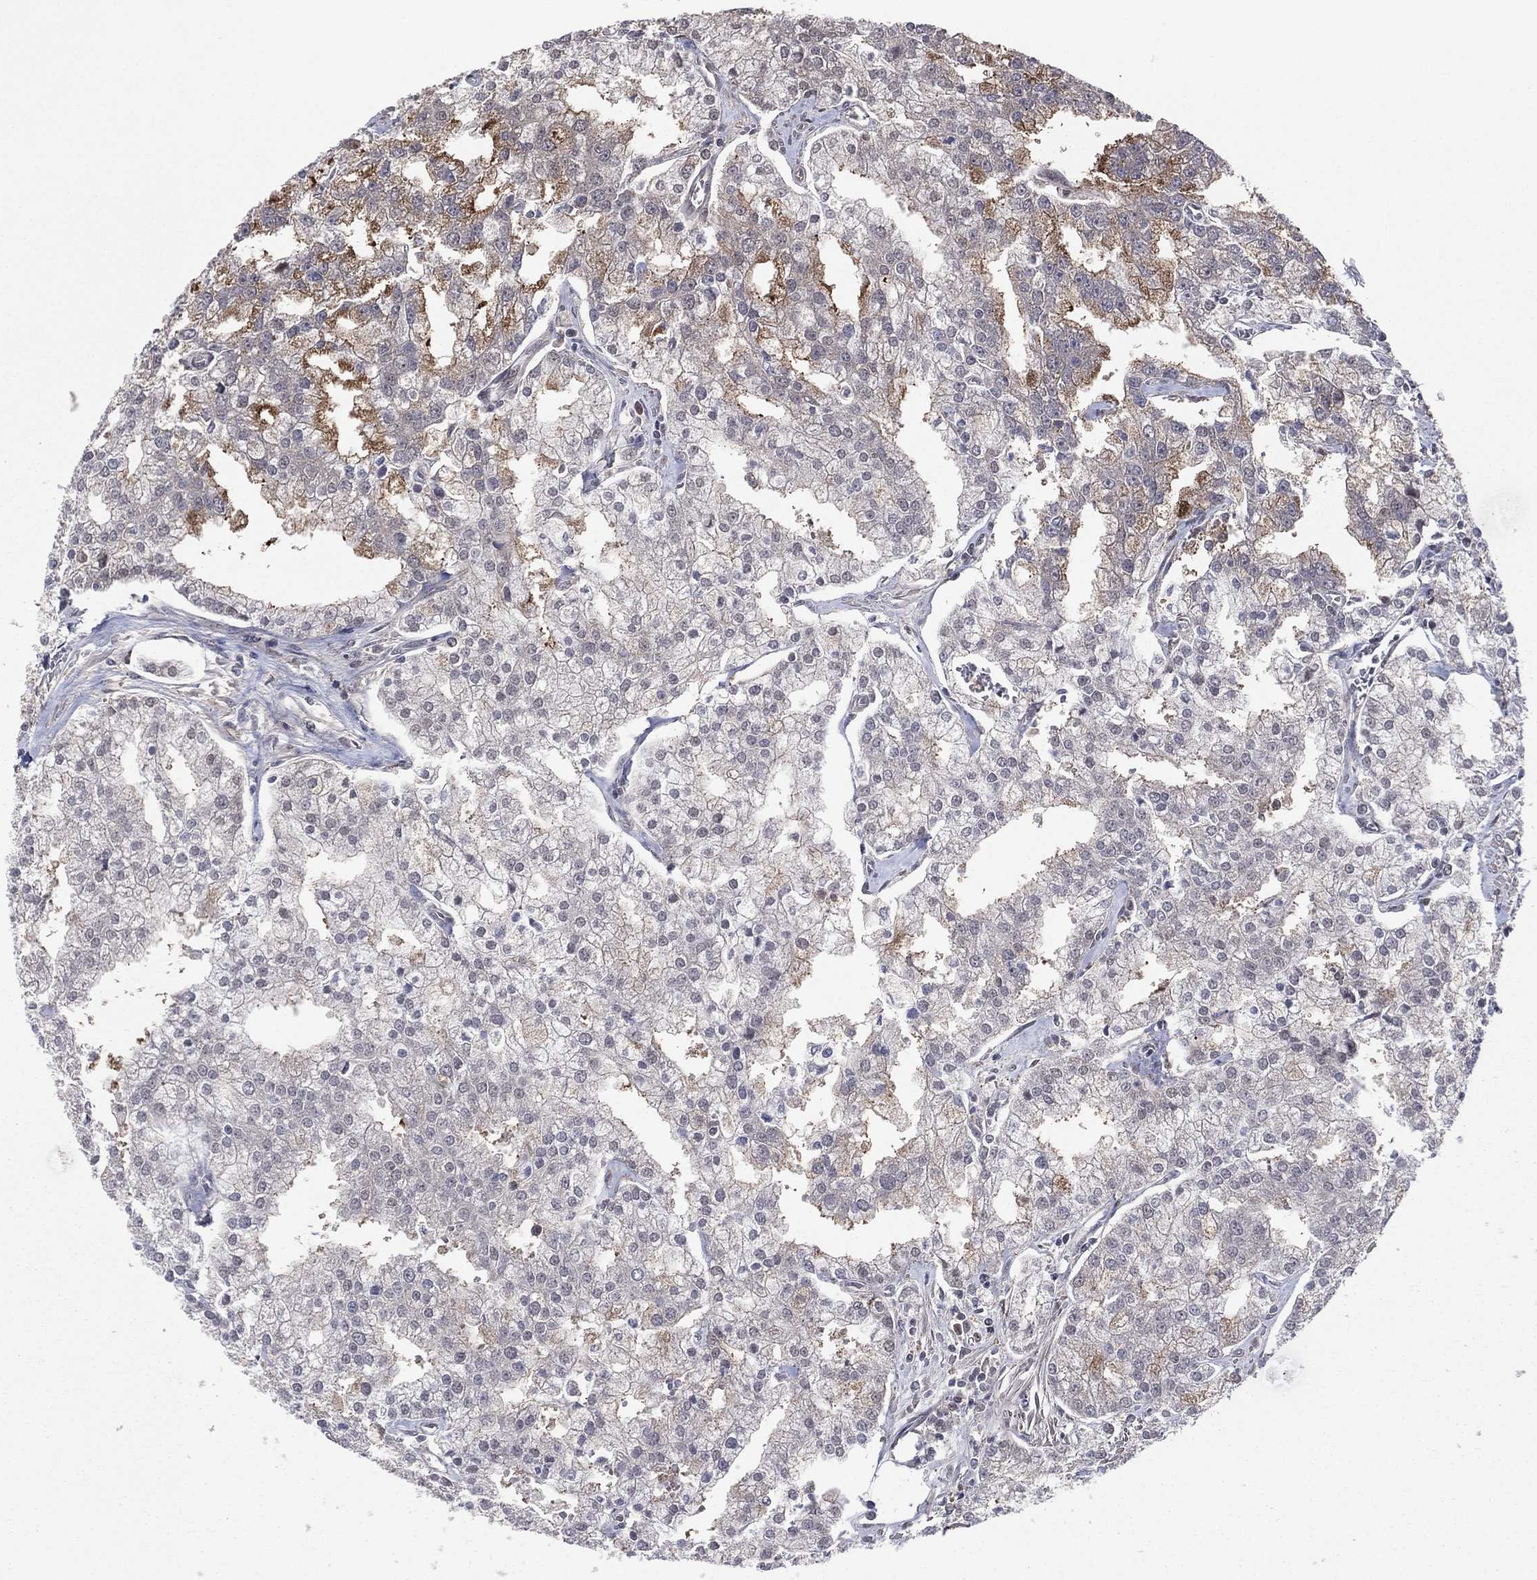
{"staining": {"intensity": "moderate", "quantity": ">75%", "location": "cytoplasmic/membranous"}, "tissue": "prostate cancer", "cell_type": "Tumor cells", "image_type": "cancer", "snomed": [{"axis": "morphology", "description": "Adenocarcinoma, NOS"}, {"axis": "topography", "description": "Prostate"}], "caption": "Immunohistochemical staining of prostate adenocarcinoma demonstrates medium levels of moderate cytoplasmic/membranous protein positivity in approximately >75% of tumor cells.", "gene": "ICOSLG", "patient": {"sex": "male", "age": 70}}